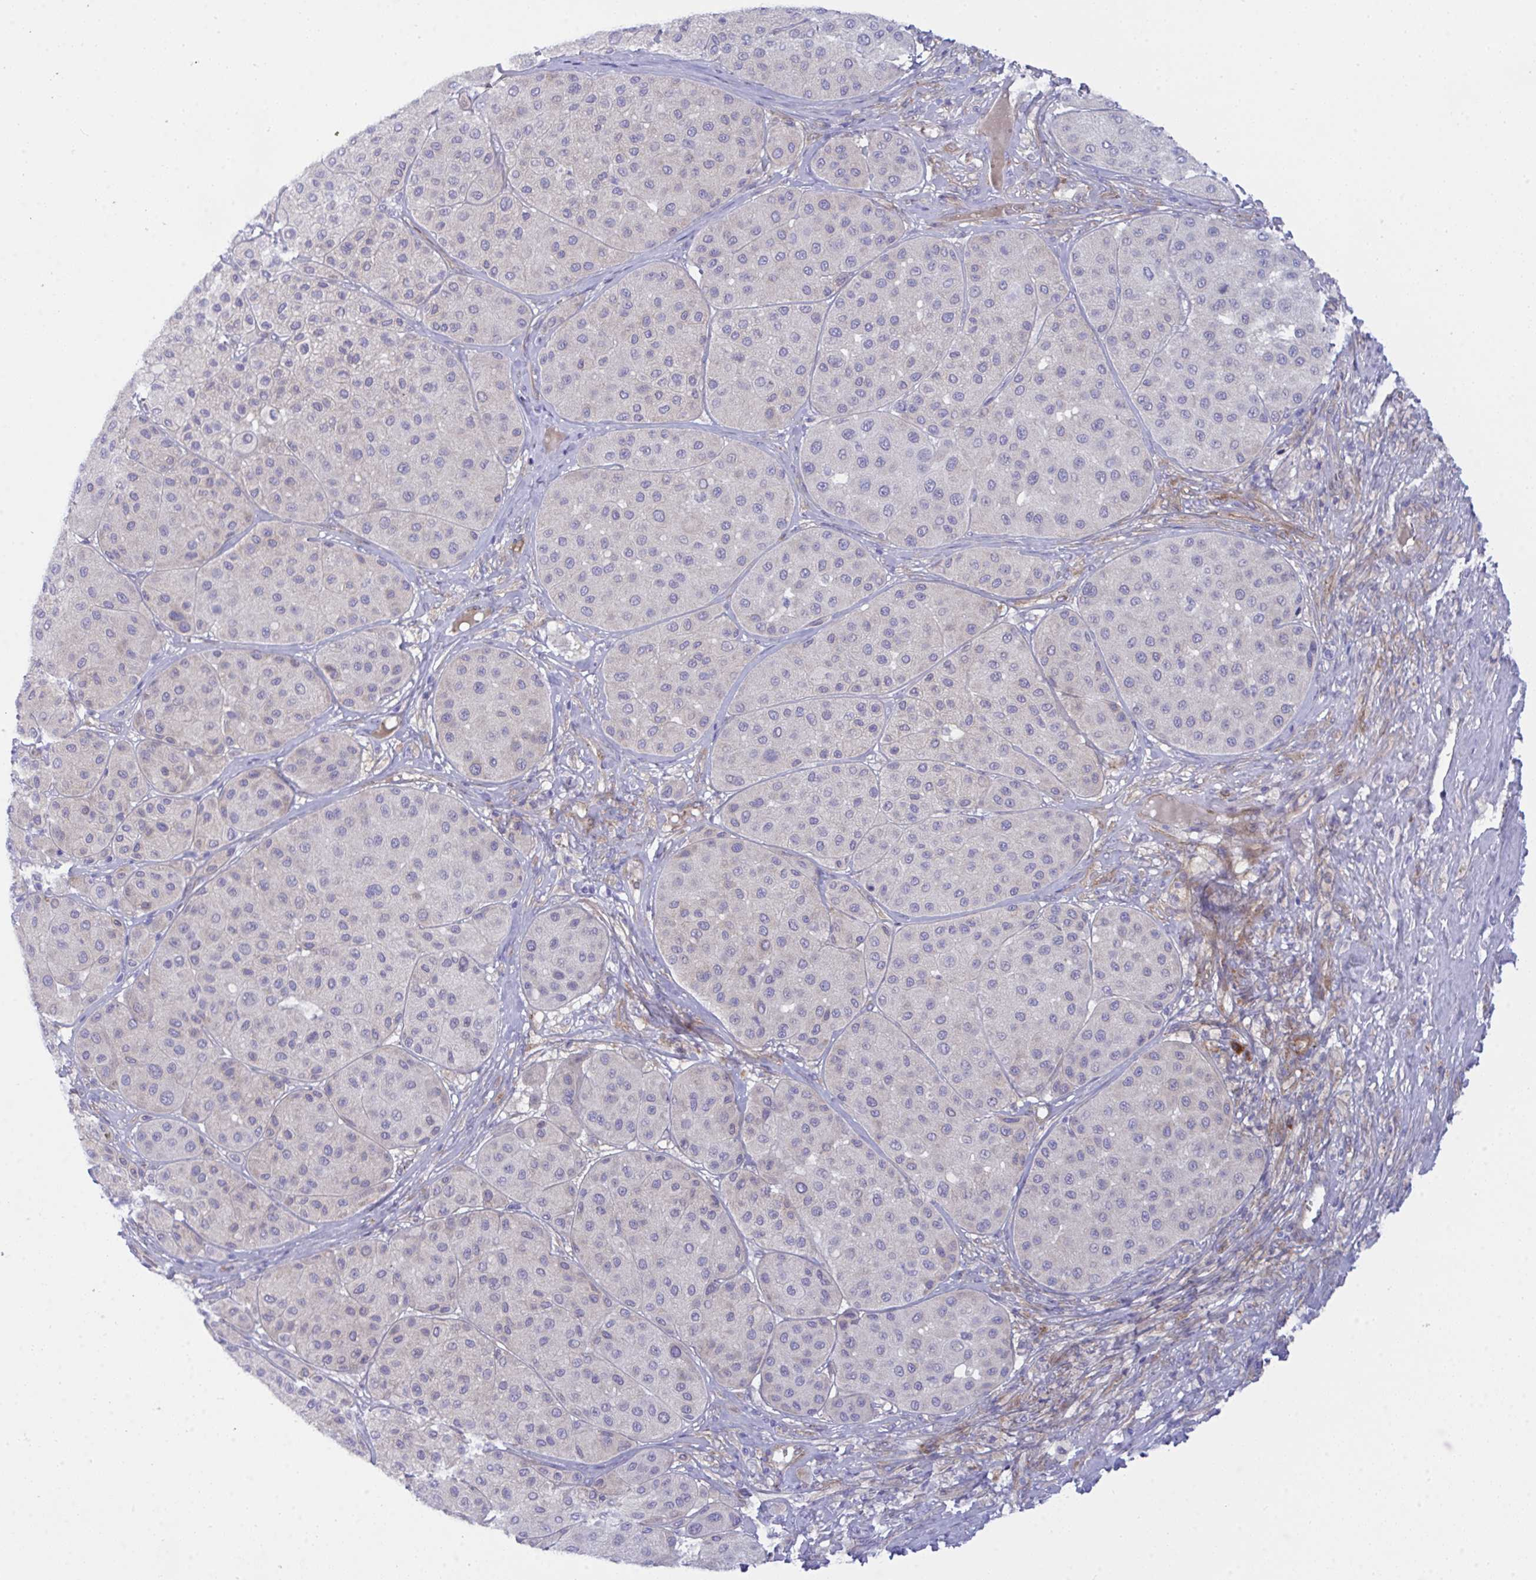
{"staining": {"intensity": "weak", "quantity": "<25%", "location": "cytoplasmic/membranous"}, "tissue": "melanoma", "cell_type": "Tumor cells", "image_type": "cancer", "snomed": [{"axis": "morphology", "description": "Malignant melanoma, Metastatic site"}, {"axis": "topography", "description": "Smooth muscle"}], "caption": "An immunohistochemistry image of malignant melanoma (metastatic site) is shown. There is no staining in tumor cells of malignant melanoma (metastatic site).", "gene": "GAB1", "patient": {"sex": "male", "age": 41}}